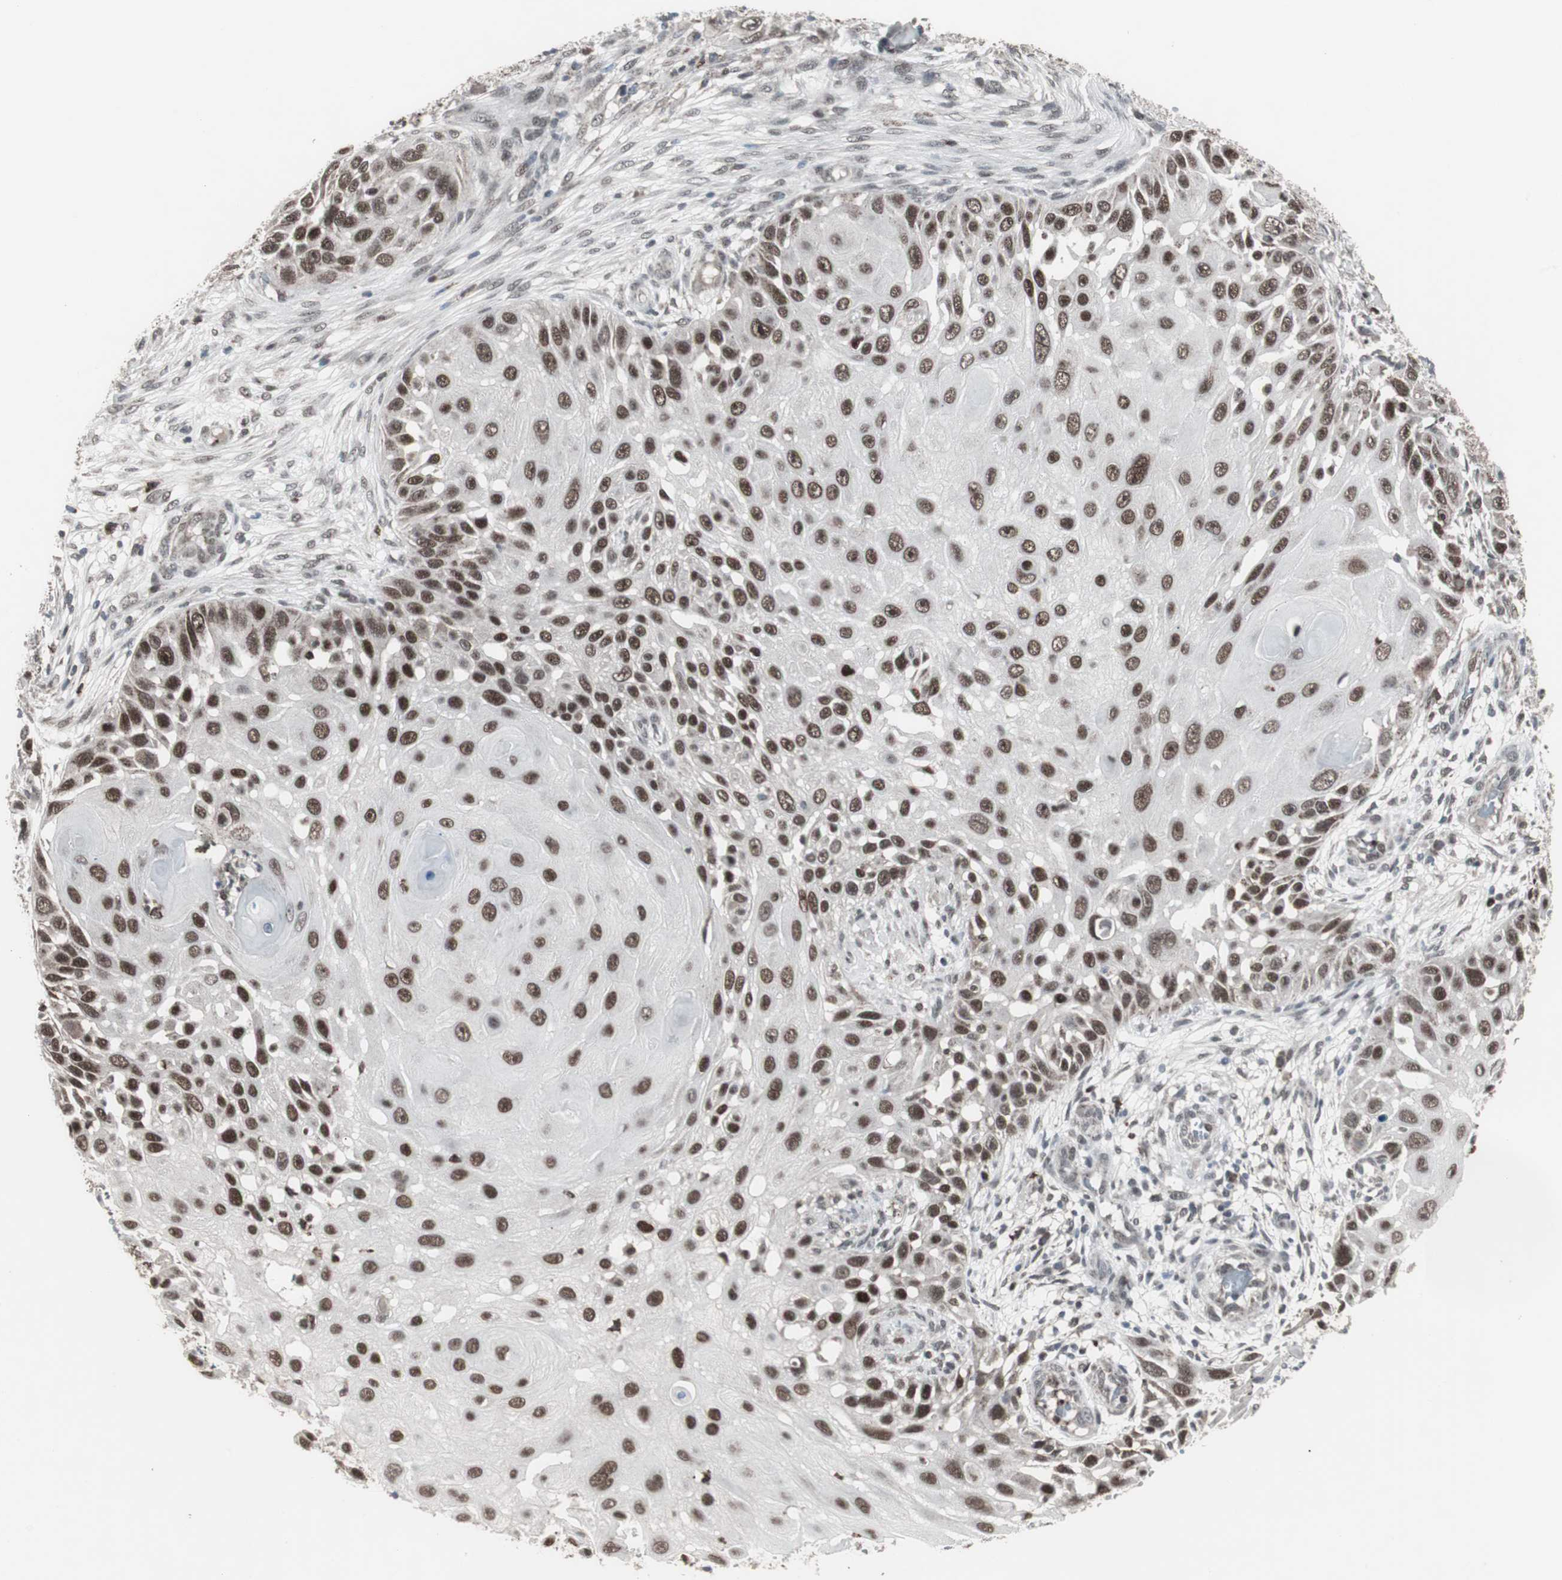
{"staining": {"intensity": "strong", "quantity": ">75%", "location": "nuclear"}, "tissue": "skin cancer", "cell_type": "Tumor cells", "image_type": "cancer", "snomed": [{"axis": "morphology", "description": "Squamous cell carcinoma, NOS"}, {"axis": "topography", "description": "Skin"}], "caption": "Skin squamous cell carcinoma stained for a protein exhibits strong nuclear positivity in tumor cells.", "gene": "RXRA", "patient": {"sex": "female", "age": 44}}